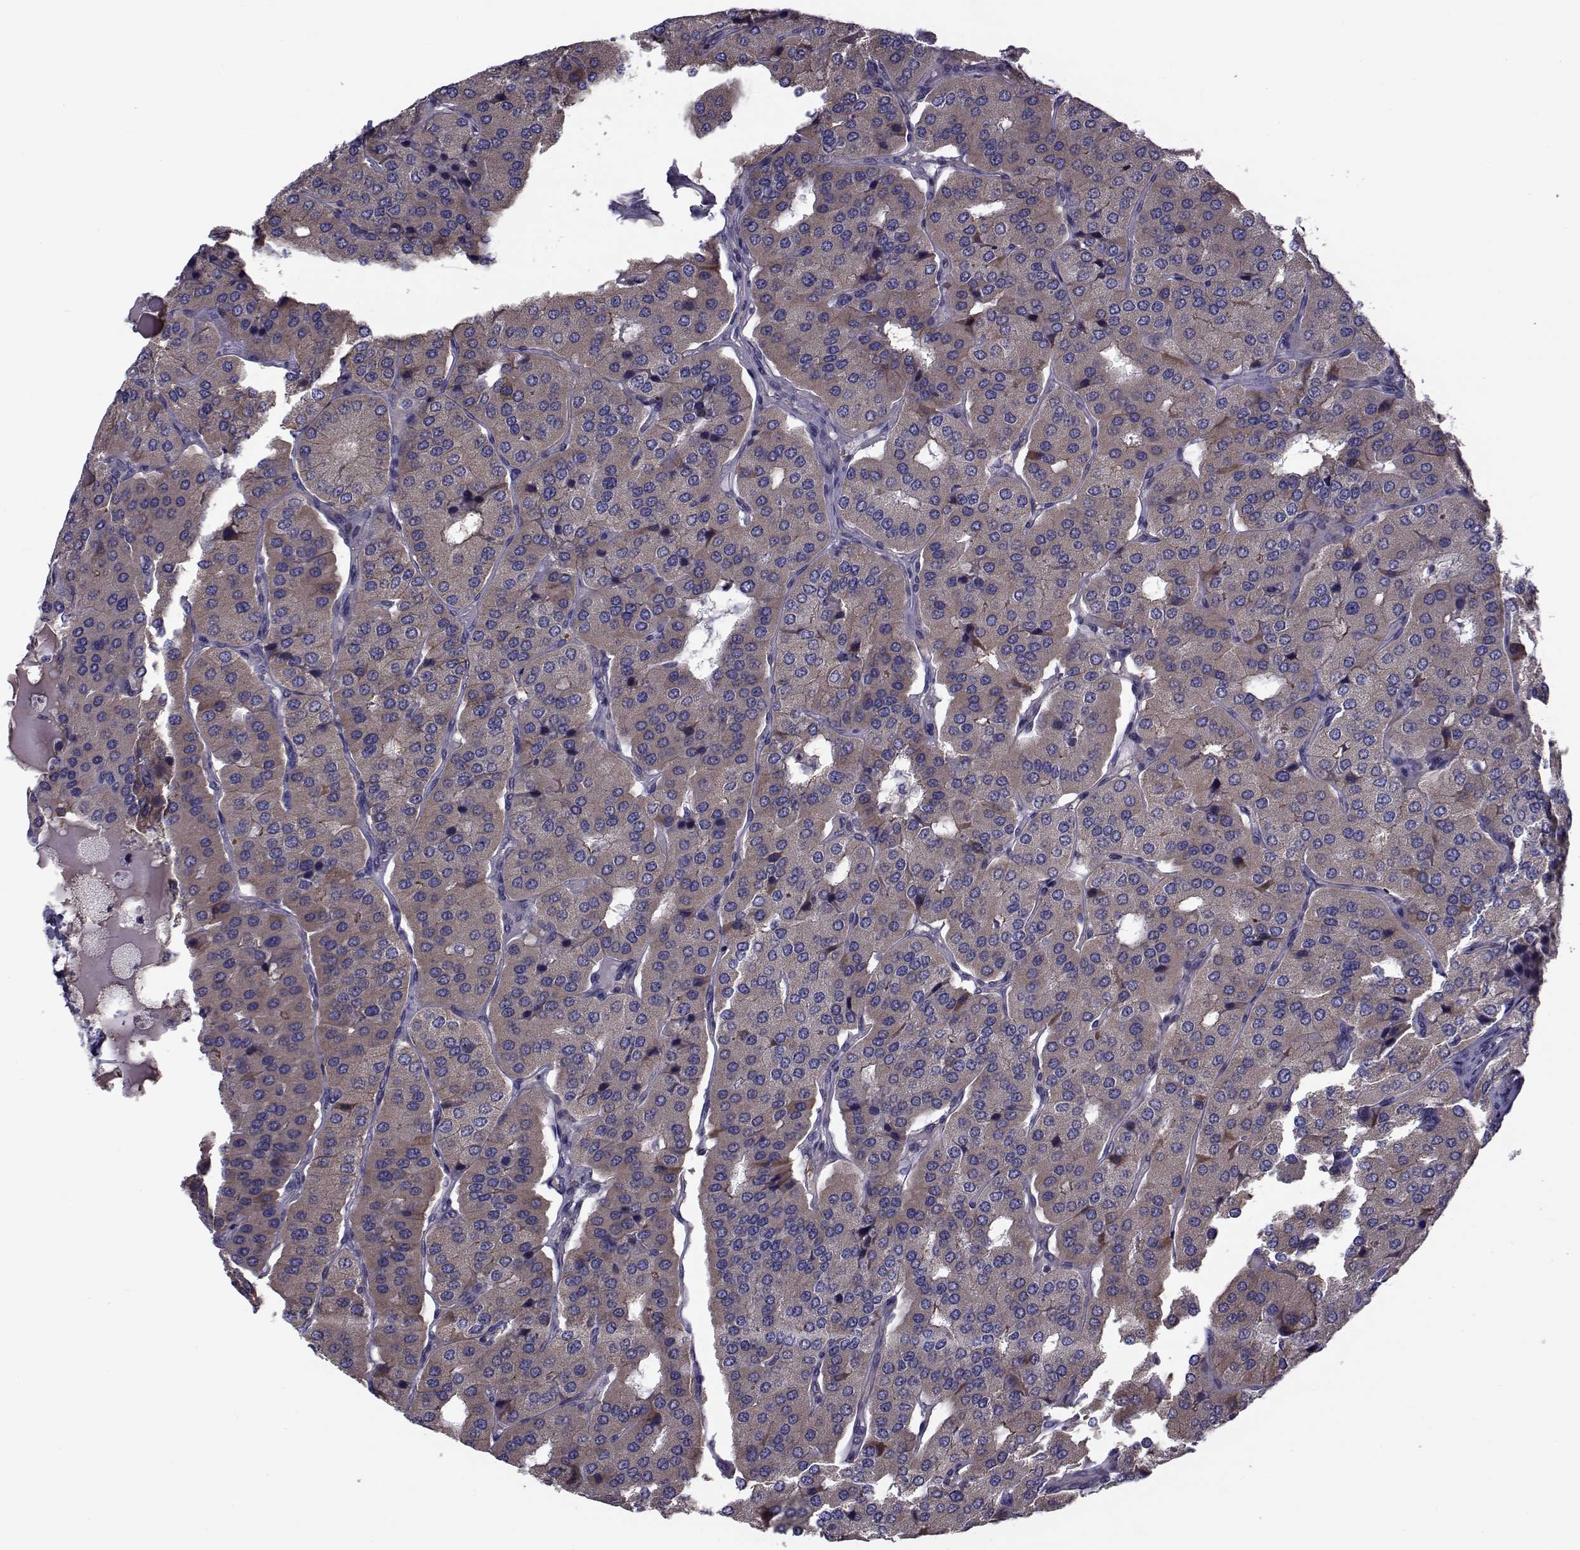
{"staining": {"intensity": "weak", "quantity": "25%-75%", "location": "cytoplasmic/membranous"}, "tissue": "parathyroid gland", "cell_type": "Glandular cells", "image_type": "normal", "snomed": [{"axis": "morphology", "description": "Normal tissue, NOS"}, {"axis": "morphology", "description": "Adenoma, NOS"}, {"axis": "topography", "description": "Parathyroid gland"}], "caption": "Protein analysis of benign parathyroid gland shows weak cytoplasmic/membranous expression in approximately 25%-75% of glandular cells. The staining is performed using DAB brown chromogen to label protein expression. The nuclei are counter-stained blue using hematoxylin.", "gene": "LRRC27", "patient": {"sex": "female", "age": 86}}